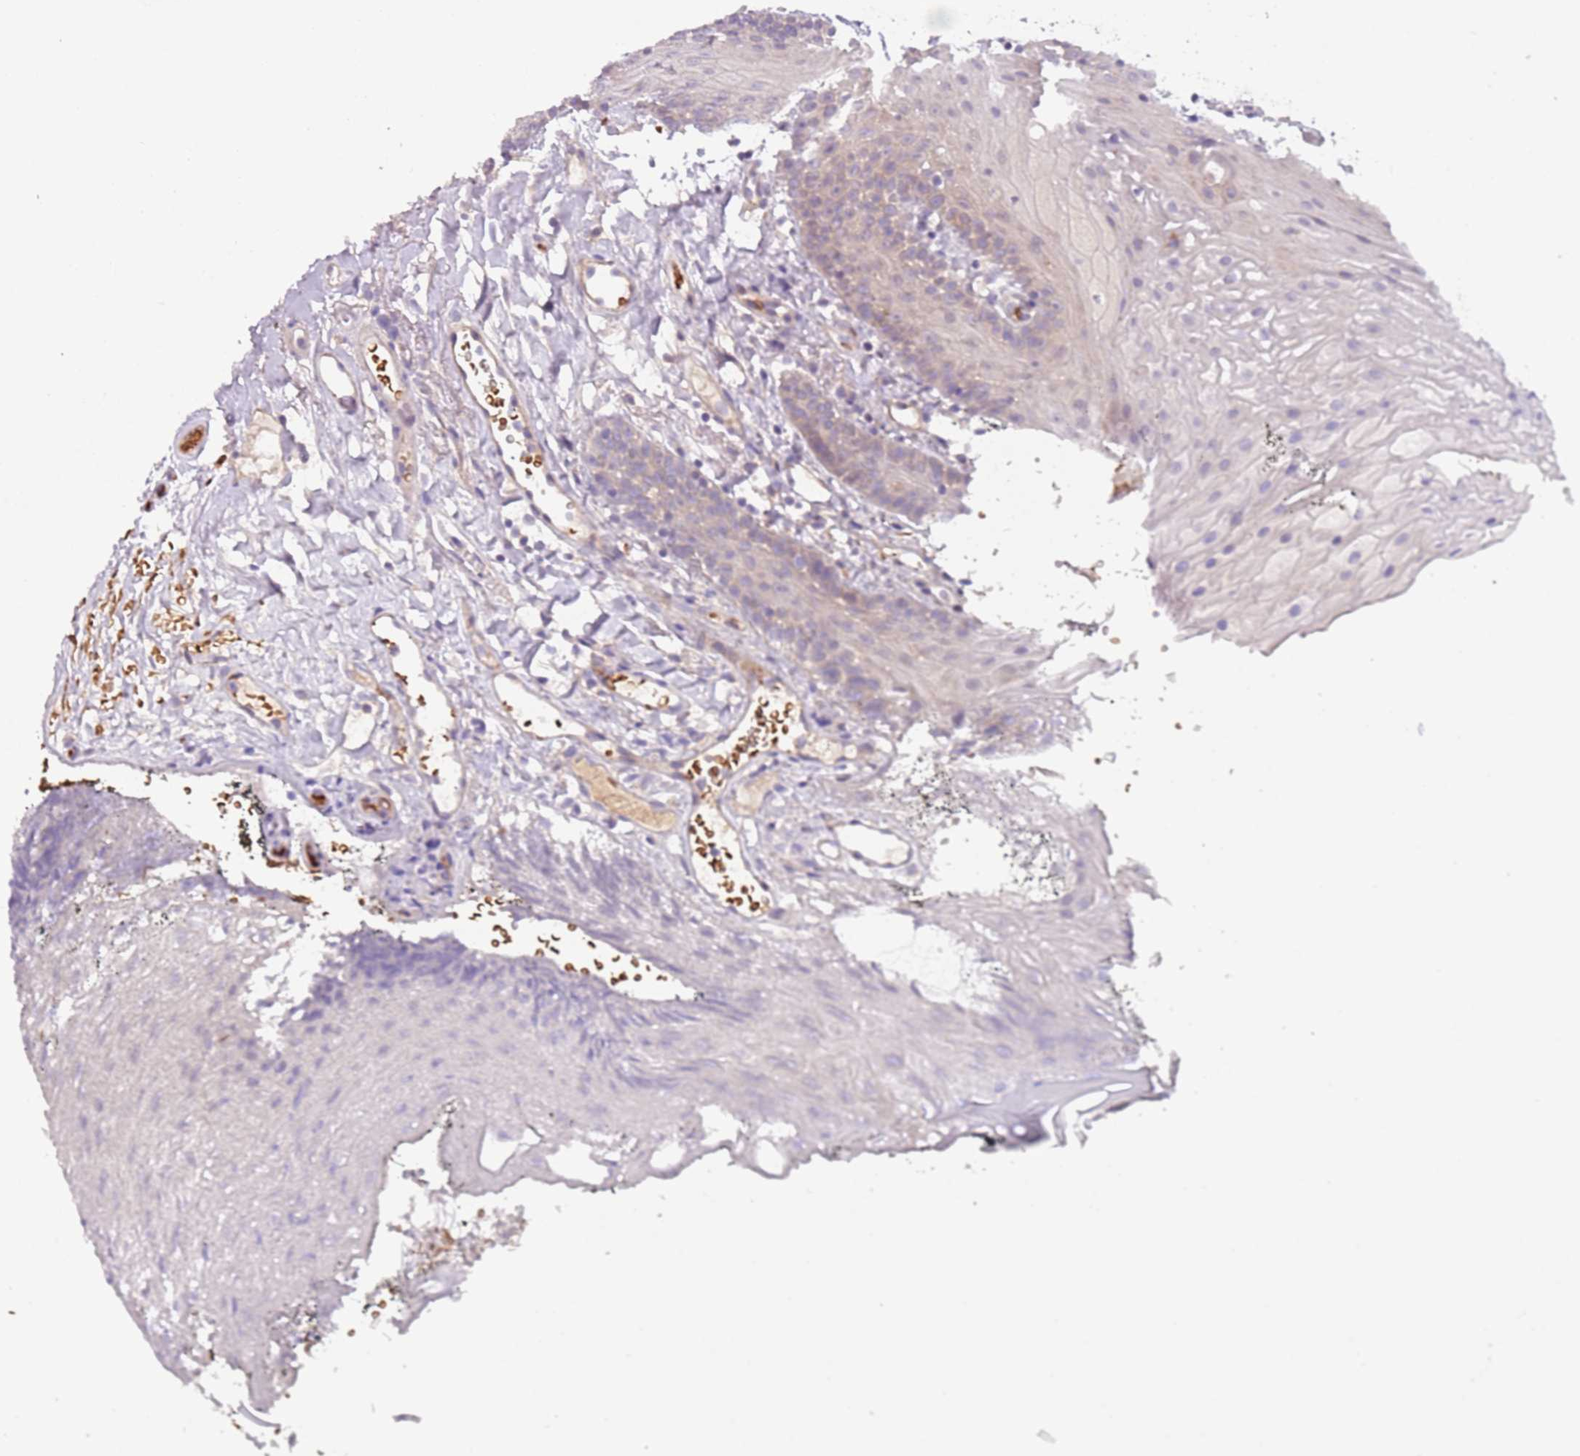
{"staining": {"intensity": "negative", "quantity": "none", "location": "none"}, "tissue": "oral mucosa", "cell_type": "Squamous epithelial cells", "image_type": "normal", "snomed": [{"axis": "morphology", "description": "Normal tissue, NOS"}, {"axis": "topography", "description": "Oral tissue"}], "caption": "High power microscopy micrograph of an immunohistochemistry histopathology image of benign oral mucosa, revealing no significant staining in squamous epithelial cells.", "gene": "VWCE", "patient": {"sex": "female", "age": 80}}